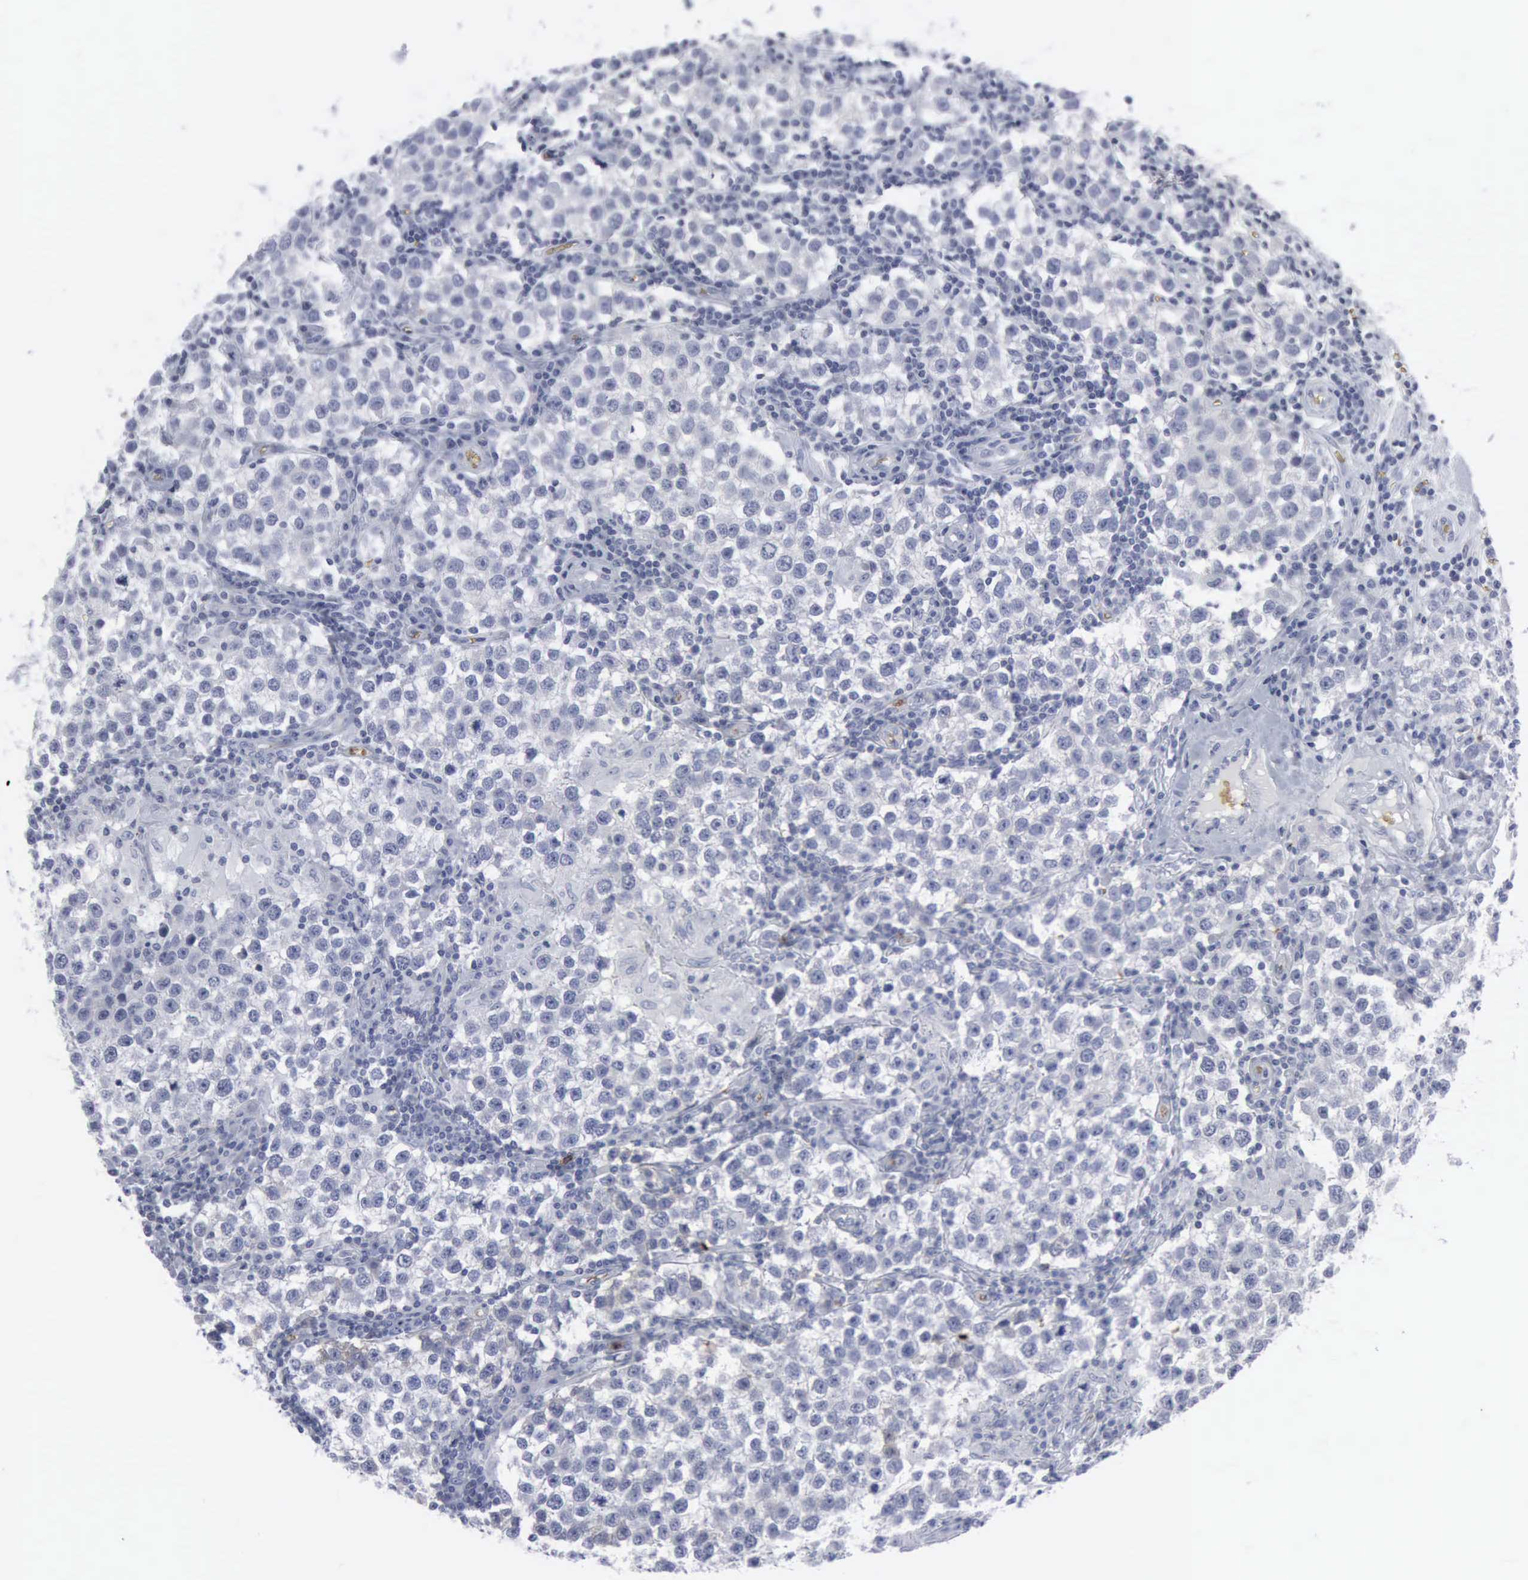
{"staining": {"intensity": "negative", "quantity": "none", "location": "none"}, "tissue": "testis cancer", "cell_type": "Tumor cells", "image_type": "cancer", "snomed": [{"axis": "morphology", "description": "Seminoma, NOS"}, {"axis": "topography", "description": "Testis"}], "caption": "A high-resolution image shows immunohistochemistry (IHC) staining of testis seminoma, which shows no significant staining in tumor cells. (DAB IHC, high magnification).", "gene": "TGFB1", "patient": {"sex": "male", "age": 36}}